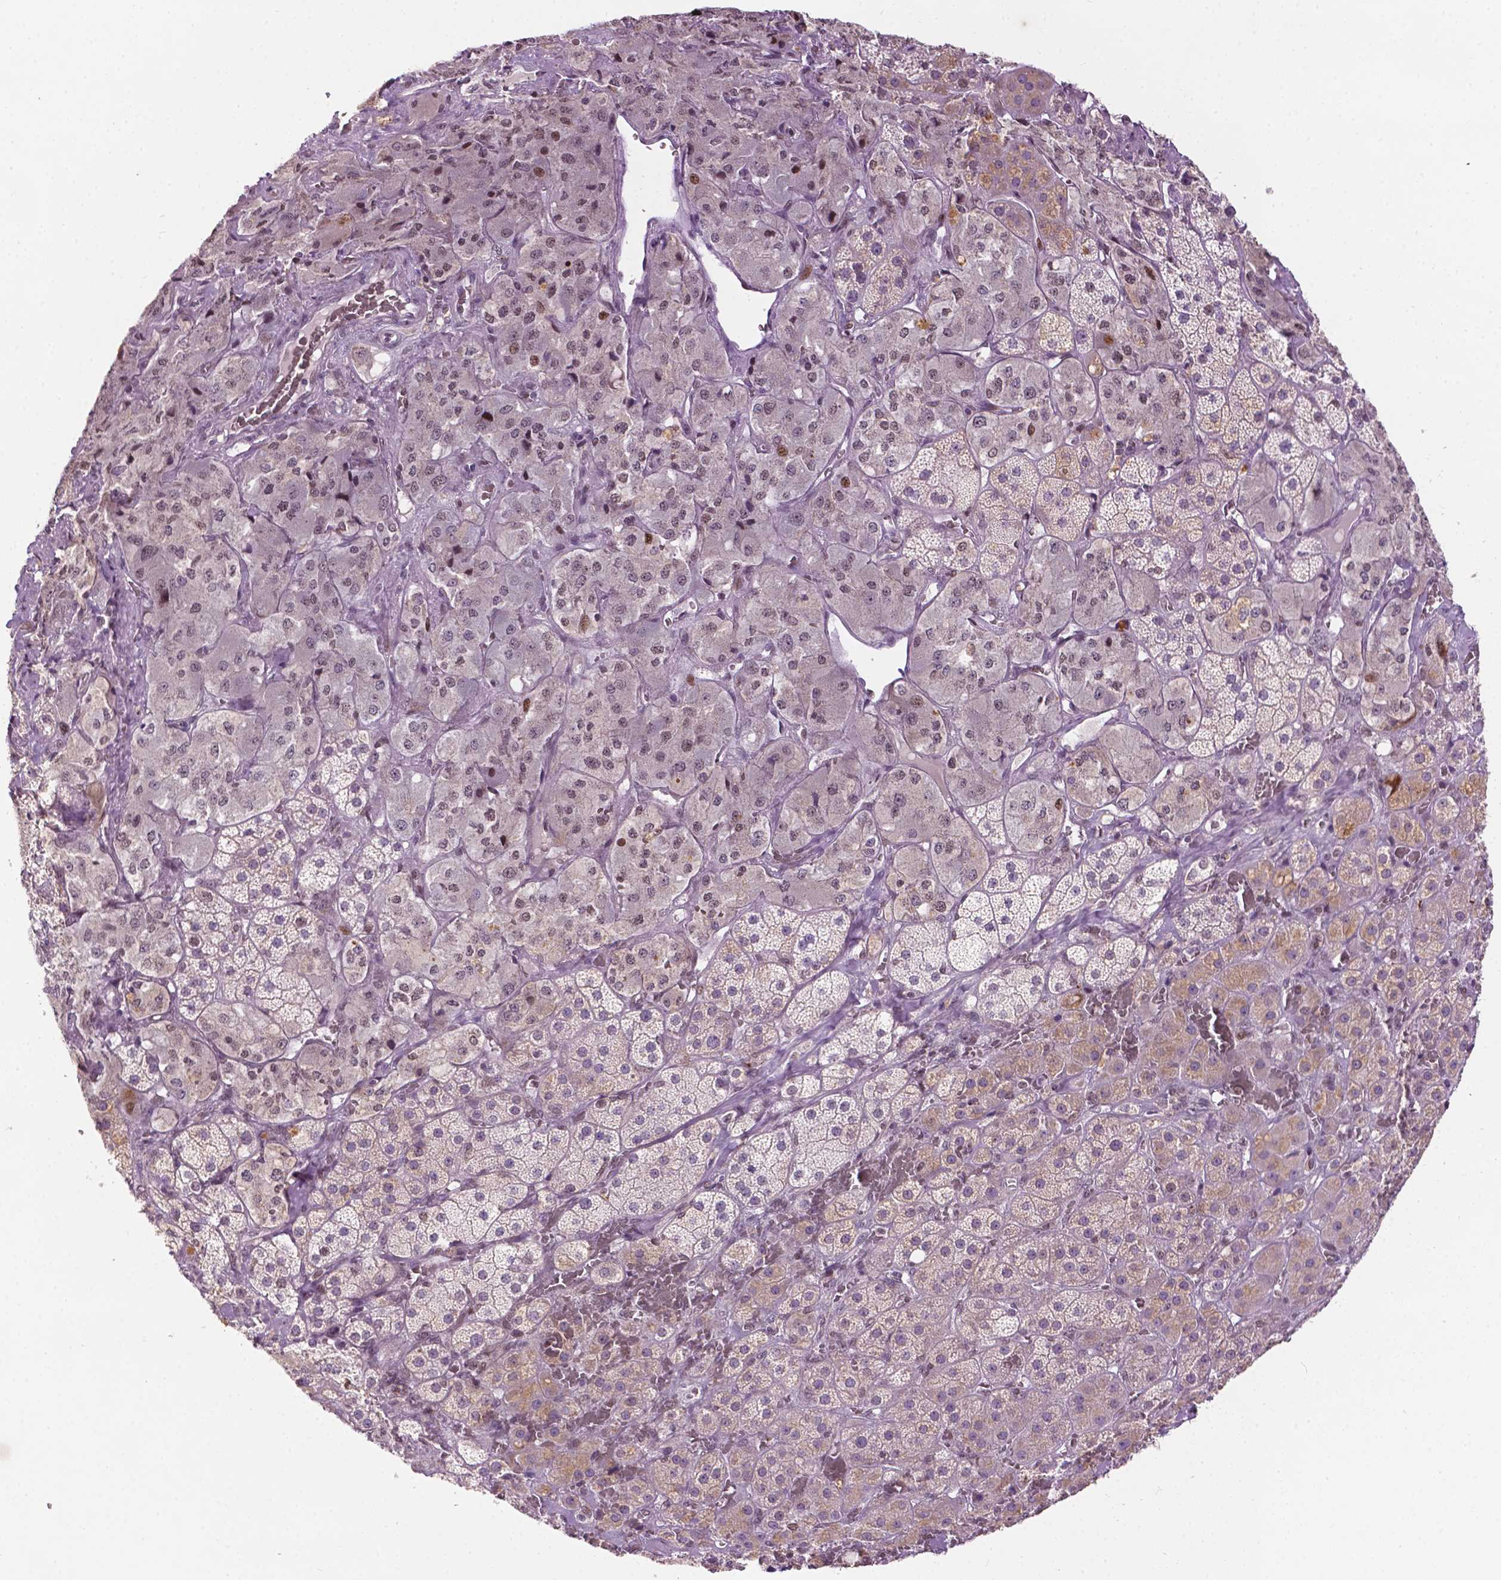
{"staining": {"intensity": "moderate", "quantity": "<25%", "location": "nuclear"}, "tissue": "adrenal gland", "cell_type": "Glandular cells", "image_type": "normal", "snomed": [{"axis": "morphology", "description": "Normal tissue, NOS"}, {"axis": "topography", "description": "Adrenal gland"}], "caption": "Adrenal gland stained with a brown dye reveals moderate nuclear positive expression in approximately <25% of glandular cells.", "gene": "ZNF41", "patient": {"sex": "male", "age": 57}}